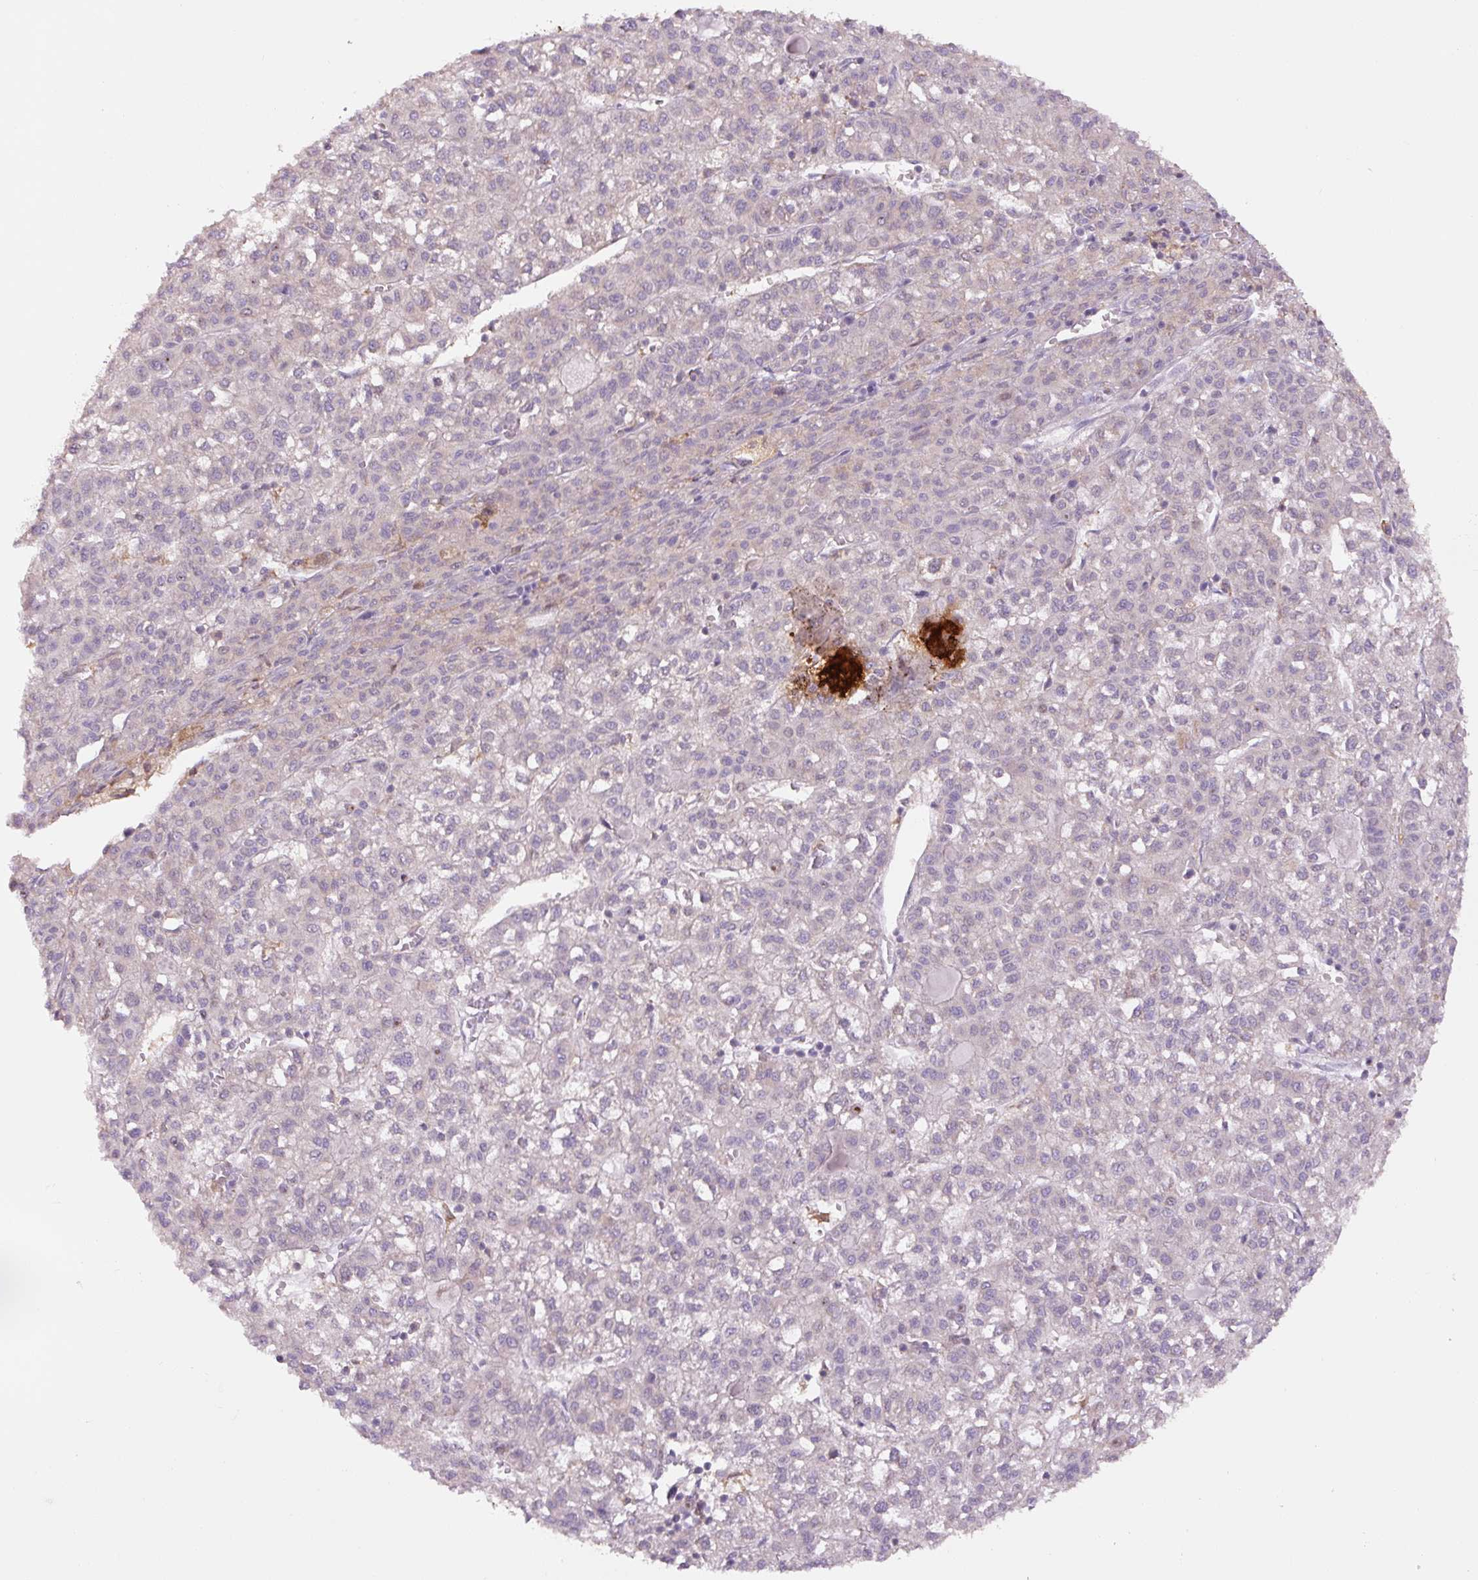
{"staining": {"intensity": "negative", "quantity": "none", "location": "none"}, "tissue": "liver cancer", "cell_type": "Tumor cells", "image_type": "cancer", "snomed": [{"axis": "morphology", "description": "Carcinoma, Hepatocellular, NOS"}, {"axis": "topography", "description": "Liver"}], "caption": "A histopathology image of human liver cancer is negative for staining in tumor cells.", "gene": "SPSB2", "patient": {"sex": "female", "age": 43}}